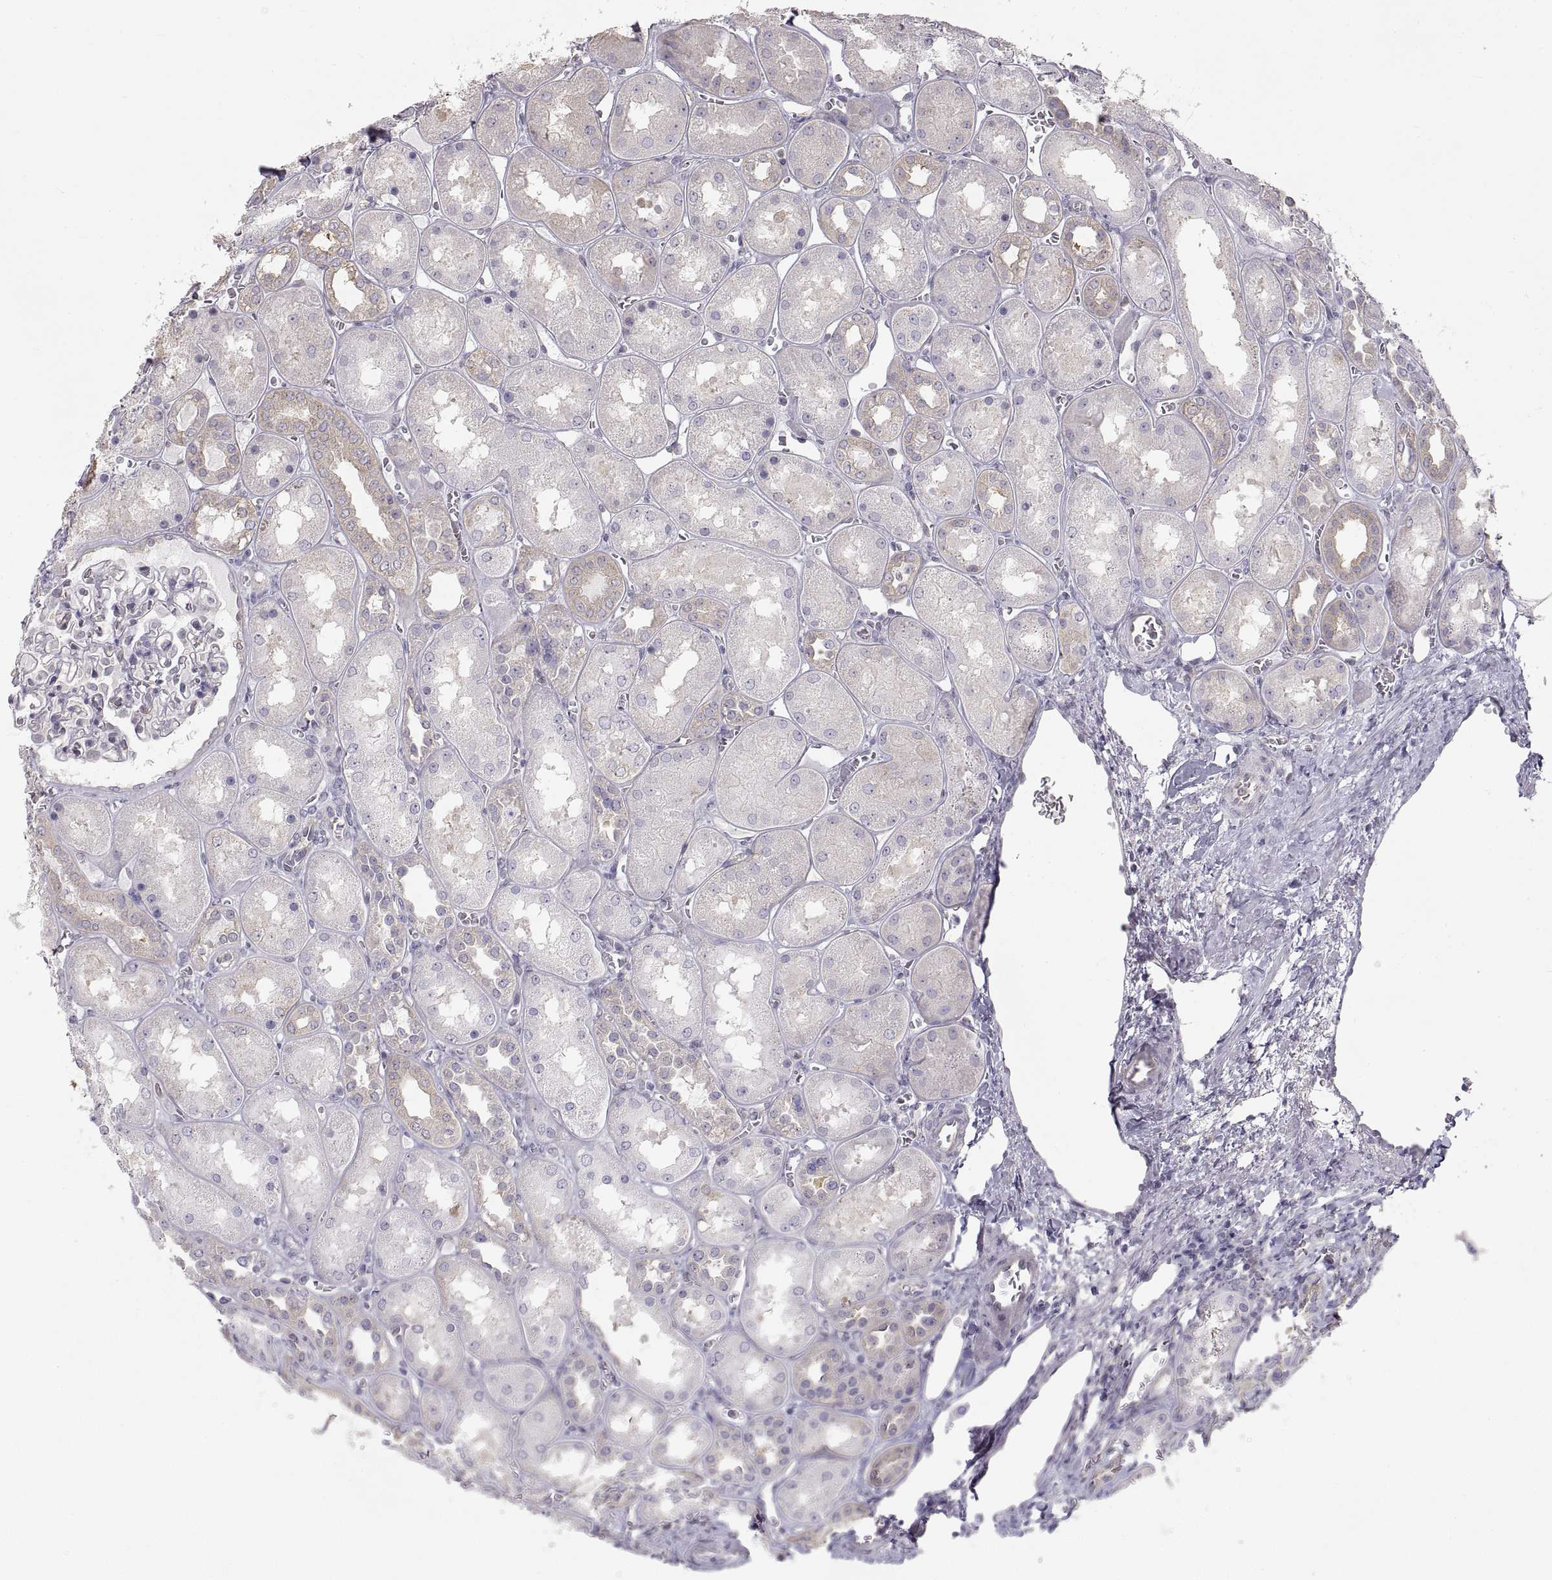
{"staining": {"intensity": "negative", "quantity": "none", "location": "none"}, "tissue": "kidney", "cell_type": "Cells in glomeruli", "image_type": "normal", "snomed": [{"axis": "morphology", "description": "Normal tissue, NOS"}, {"axis": "topography", "description": "Kidney"}], "caption": "This is a photomicrograph of immunohistochemistry (IHC) staining of benign kidney, which shows no staining in cells in glomeruli.", "gene": "HSP90AB1", "patient": {"sex": "male", "age": 73}}